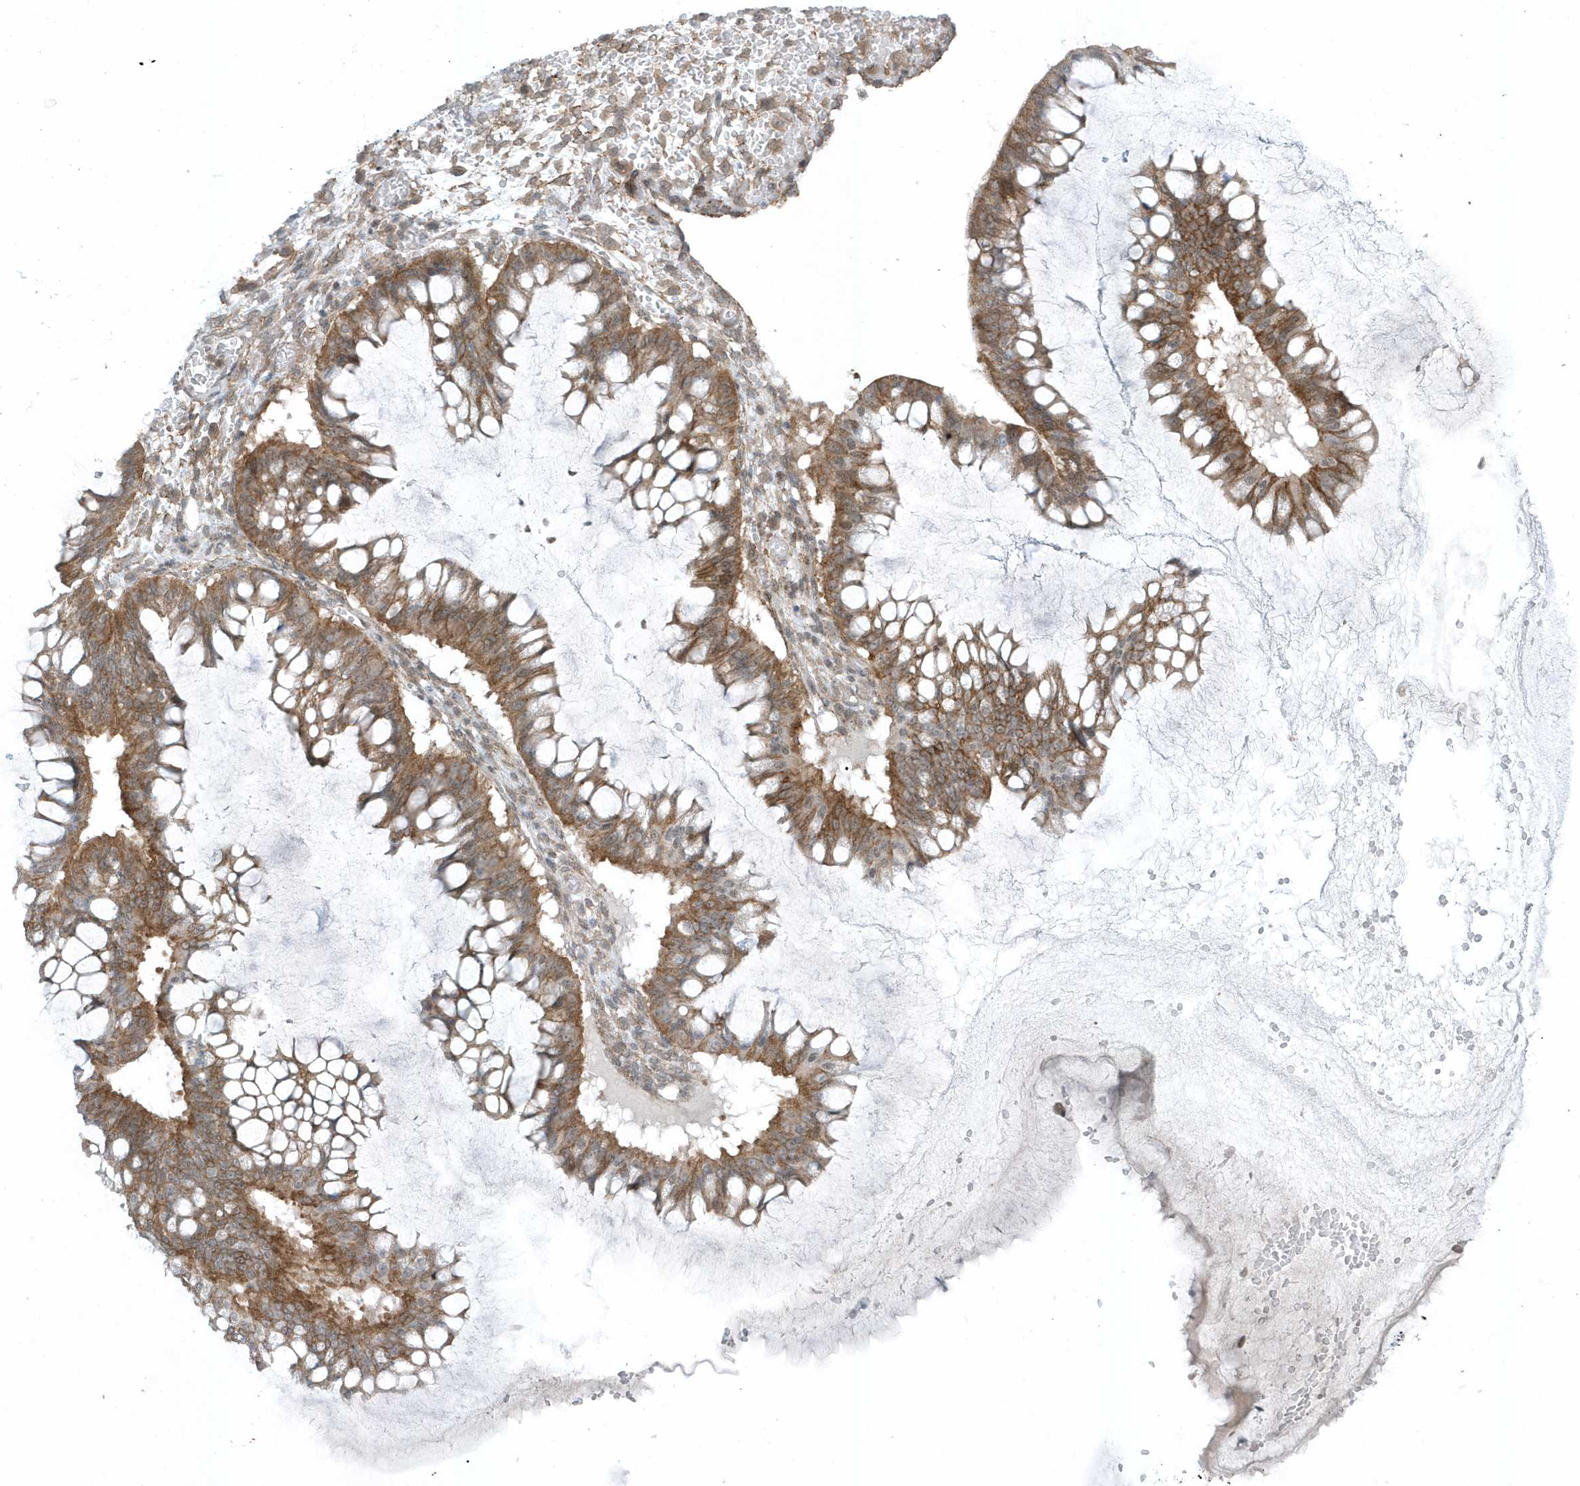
{"staining": {"intensity": "moderate", "quantity": ">75%", "location": "cytoplasmic/membranous"}, "tissue": "ovarian cancer", "cell_type": "Tumor cells", "image_type": "cancer", "snomed": [{"axis": "morphology", "description": "Cystadenocarcinoma, mucinous, NOS"}, {"axis": "topography", "description": "Ovary"}], "caption": "Human mucinous cystadenocarcinoma (ovarian) stained with a brown dye exhibits moderate cytoplasmic/membranous positive staining in about >75% of tumor cells.", "gene": "PARD3B", "patient": {"sex": "female", "age": 73}}